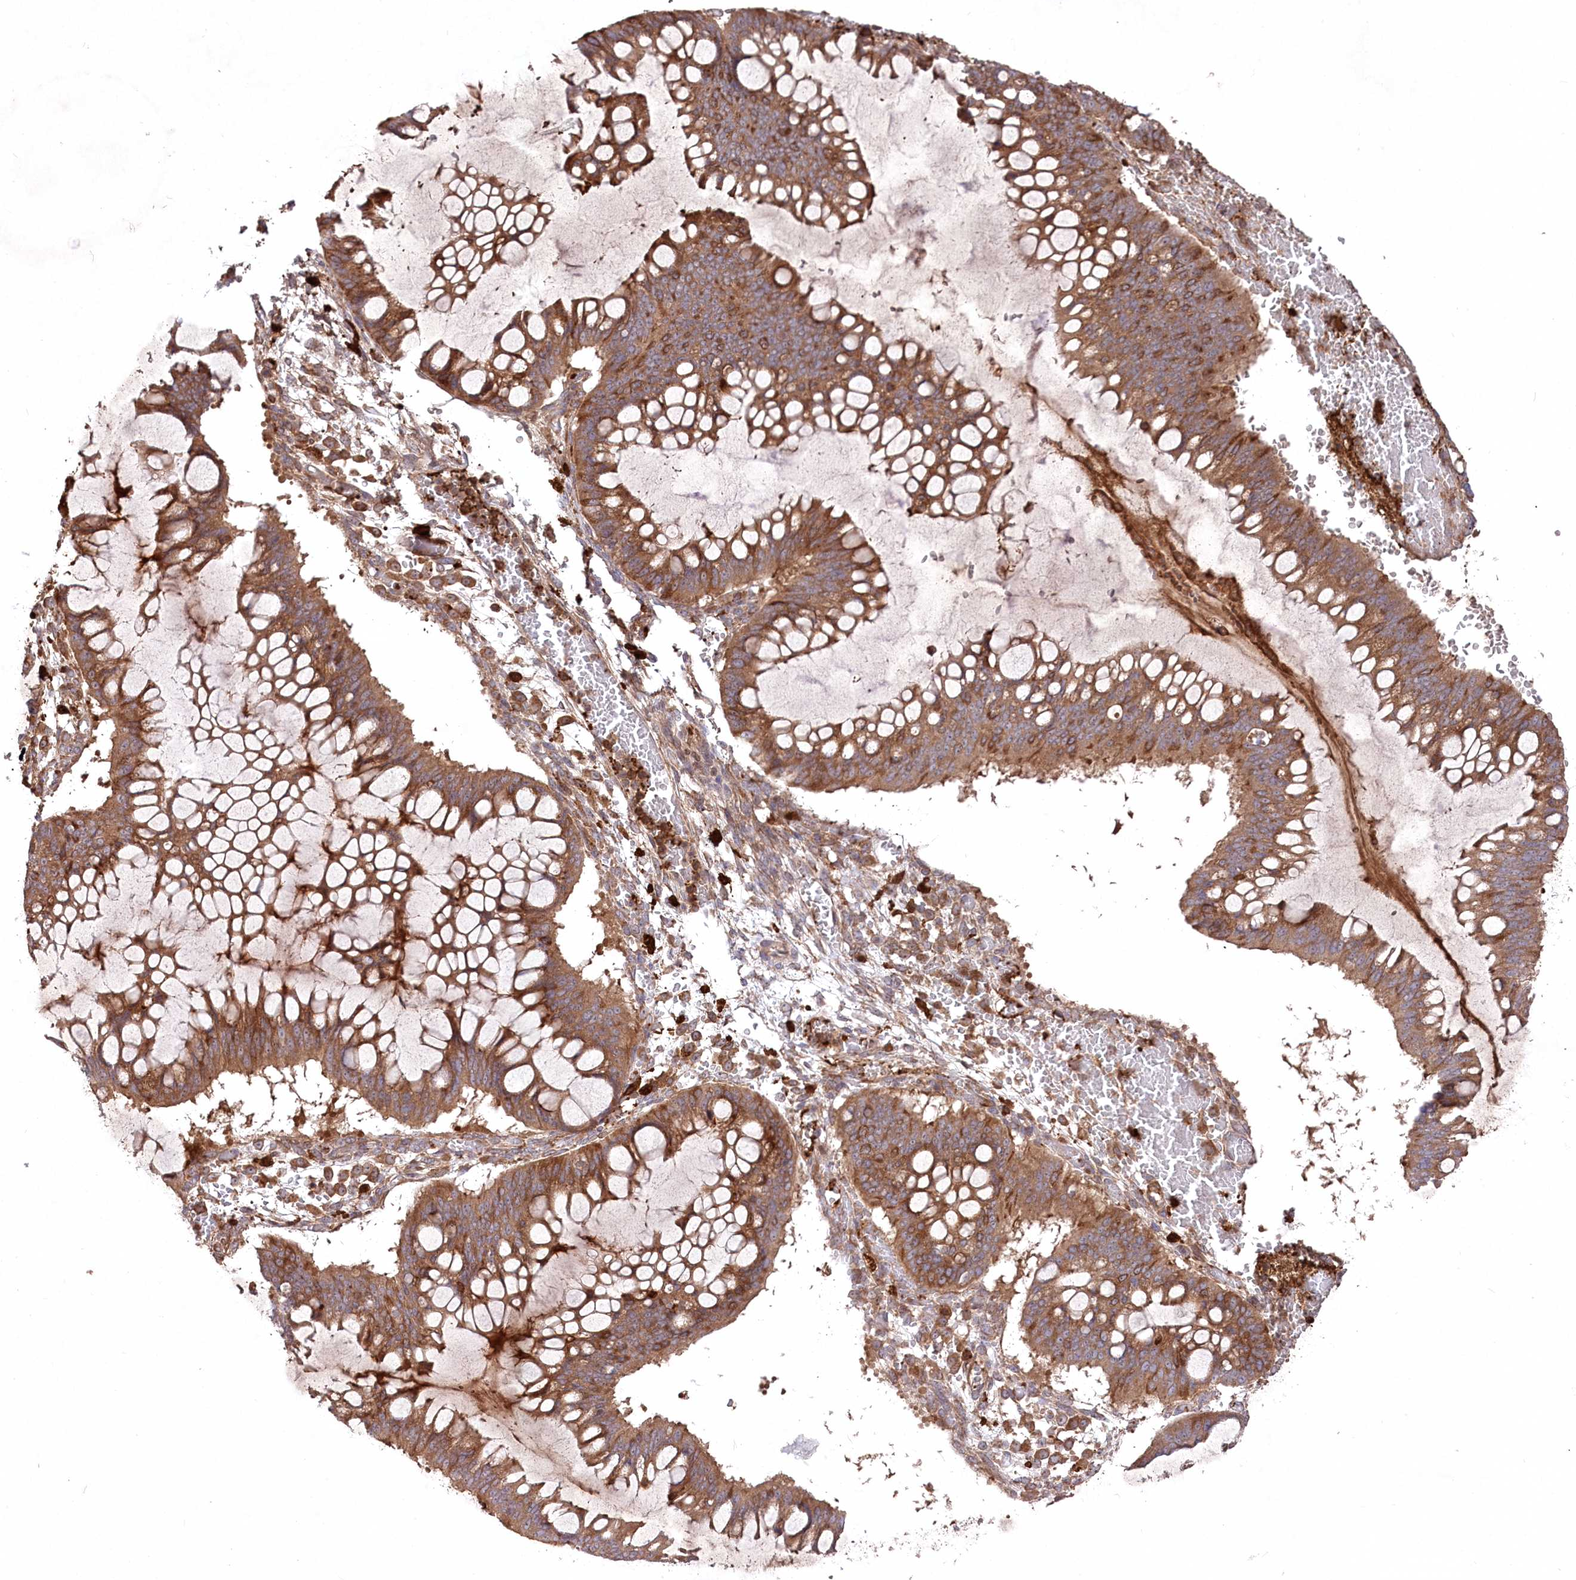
{"staining": {"intensity": "moderate", "quantity": ">75%", "location": "cytoplasmic/membranous"}, "tissue": "ovarian cancer", "cell_type": "Tumor cells", "image_type": "cancer", "snomed": [{"axis": "morphology", "description": "Cystadenocarcinoma, mucinous, NOS"}, {"axis": "topography", "description": "Ovary"}], "caption": "This is an image of immunohistochemistry (IHC) staining of mucinous cystadenocarcinoma (ovarian), which shows moderate expression in the cytoplasmic/membranous of tumor cells.", "gene": "PPP1R21", "patient": {"sex": "female", "age": 73}}